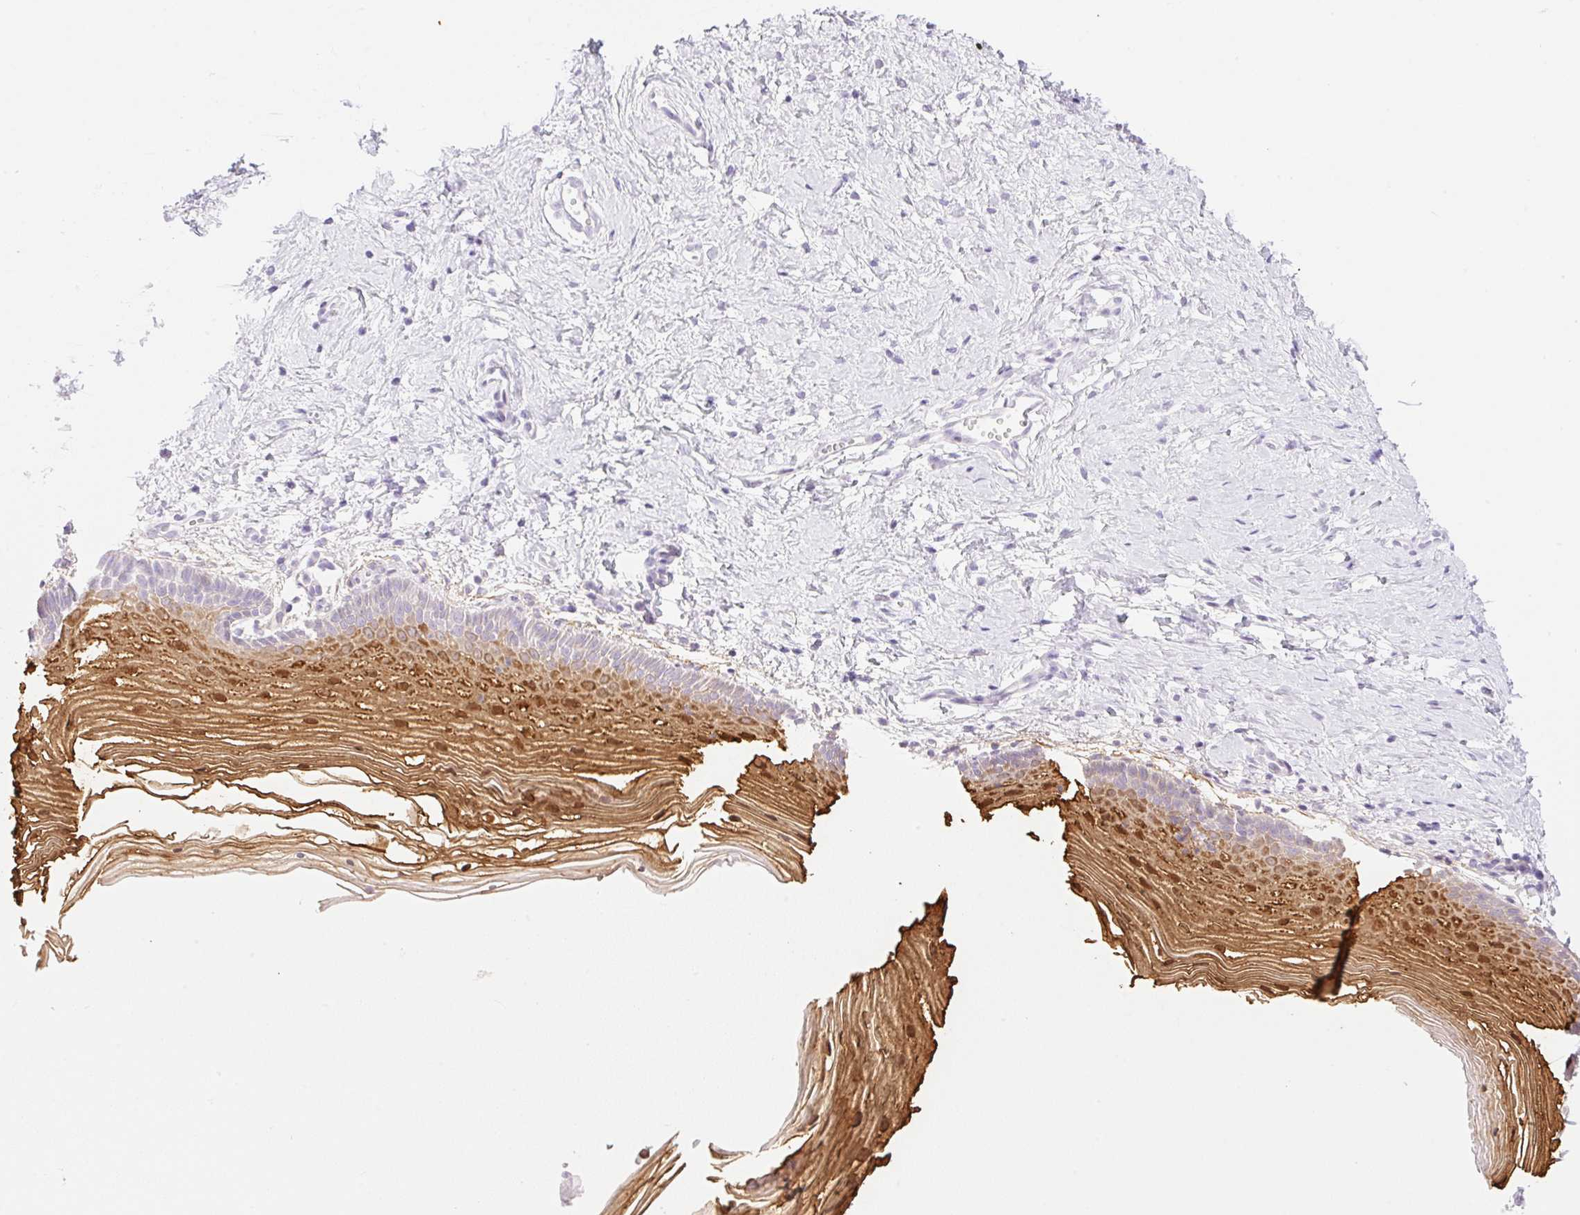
{"staining": {"intensity": "strong", "quantity": "<25%", "location": "cytoplasmic/membranous,nuclear"}, "tissue": "vagina", "cell_type": "Squamous epithelial cells", "image_type": "normal", "snomed": [{"axis": "morphology", "description": "Normal tissue, NOS"}, {"axis": "topography", "description": "Vagina"}], "caption": "Immunohistochemical staining of benign human vagina exhibits strong cytoplasmic/membranous,nuclear protein staining in approximately <25% of squamous epithelial cells. The staining was performed using DAB (3,3'-diaminobenzidine), with brown indicating positive protein expression. Nuclei are stained blue with hematoxylin.", "gene": "SPRR4", "patient": {"sex": "female", "age": 56}}